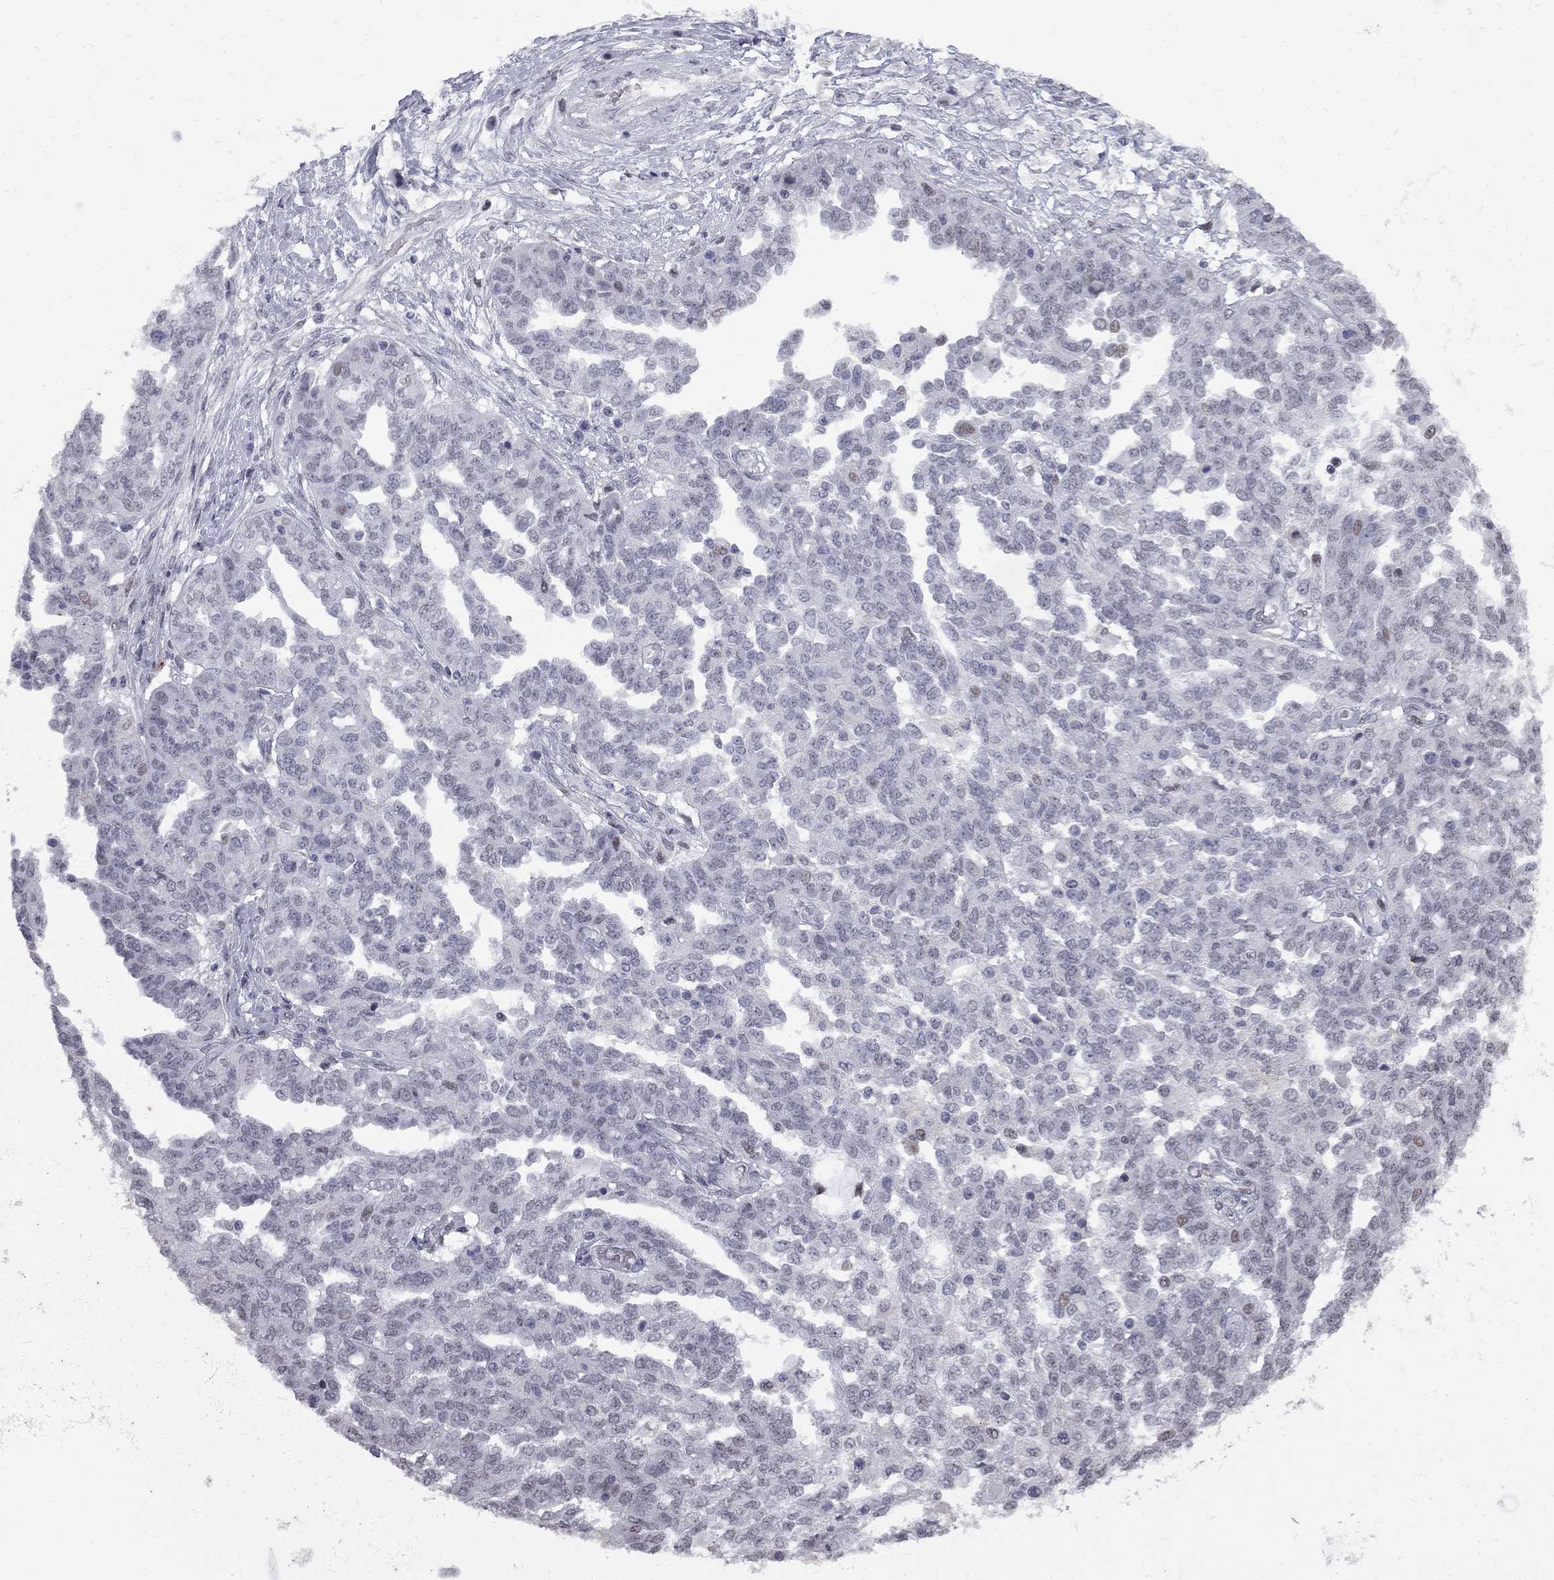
{"staining": {"intensity": "weak", "quantity": "<25%", "location": "nuclear"}, "tissue": "ovarian cancer", "cell_type": "Tumor cells", "image_type": "cancer", "snomed": [{"axis": "morphology", "description": "Cystadenocarcinoma, serous, NOS"}, {"axis": "topography", "description": "Ovary"}], "caption": "Tumor cells are negative for protein expression in human ovarian cancer (serous cystadenocarcinoma).", "gene": "ZNF154", "patient": {"sex": "female", "age": 67}}